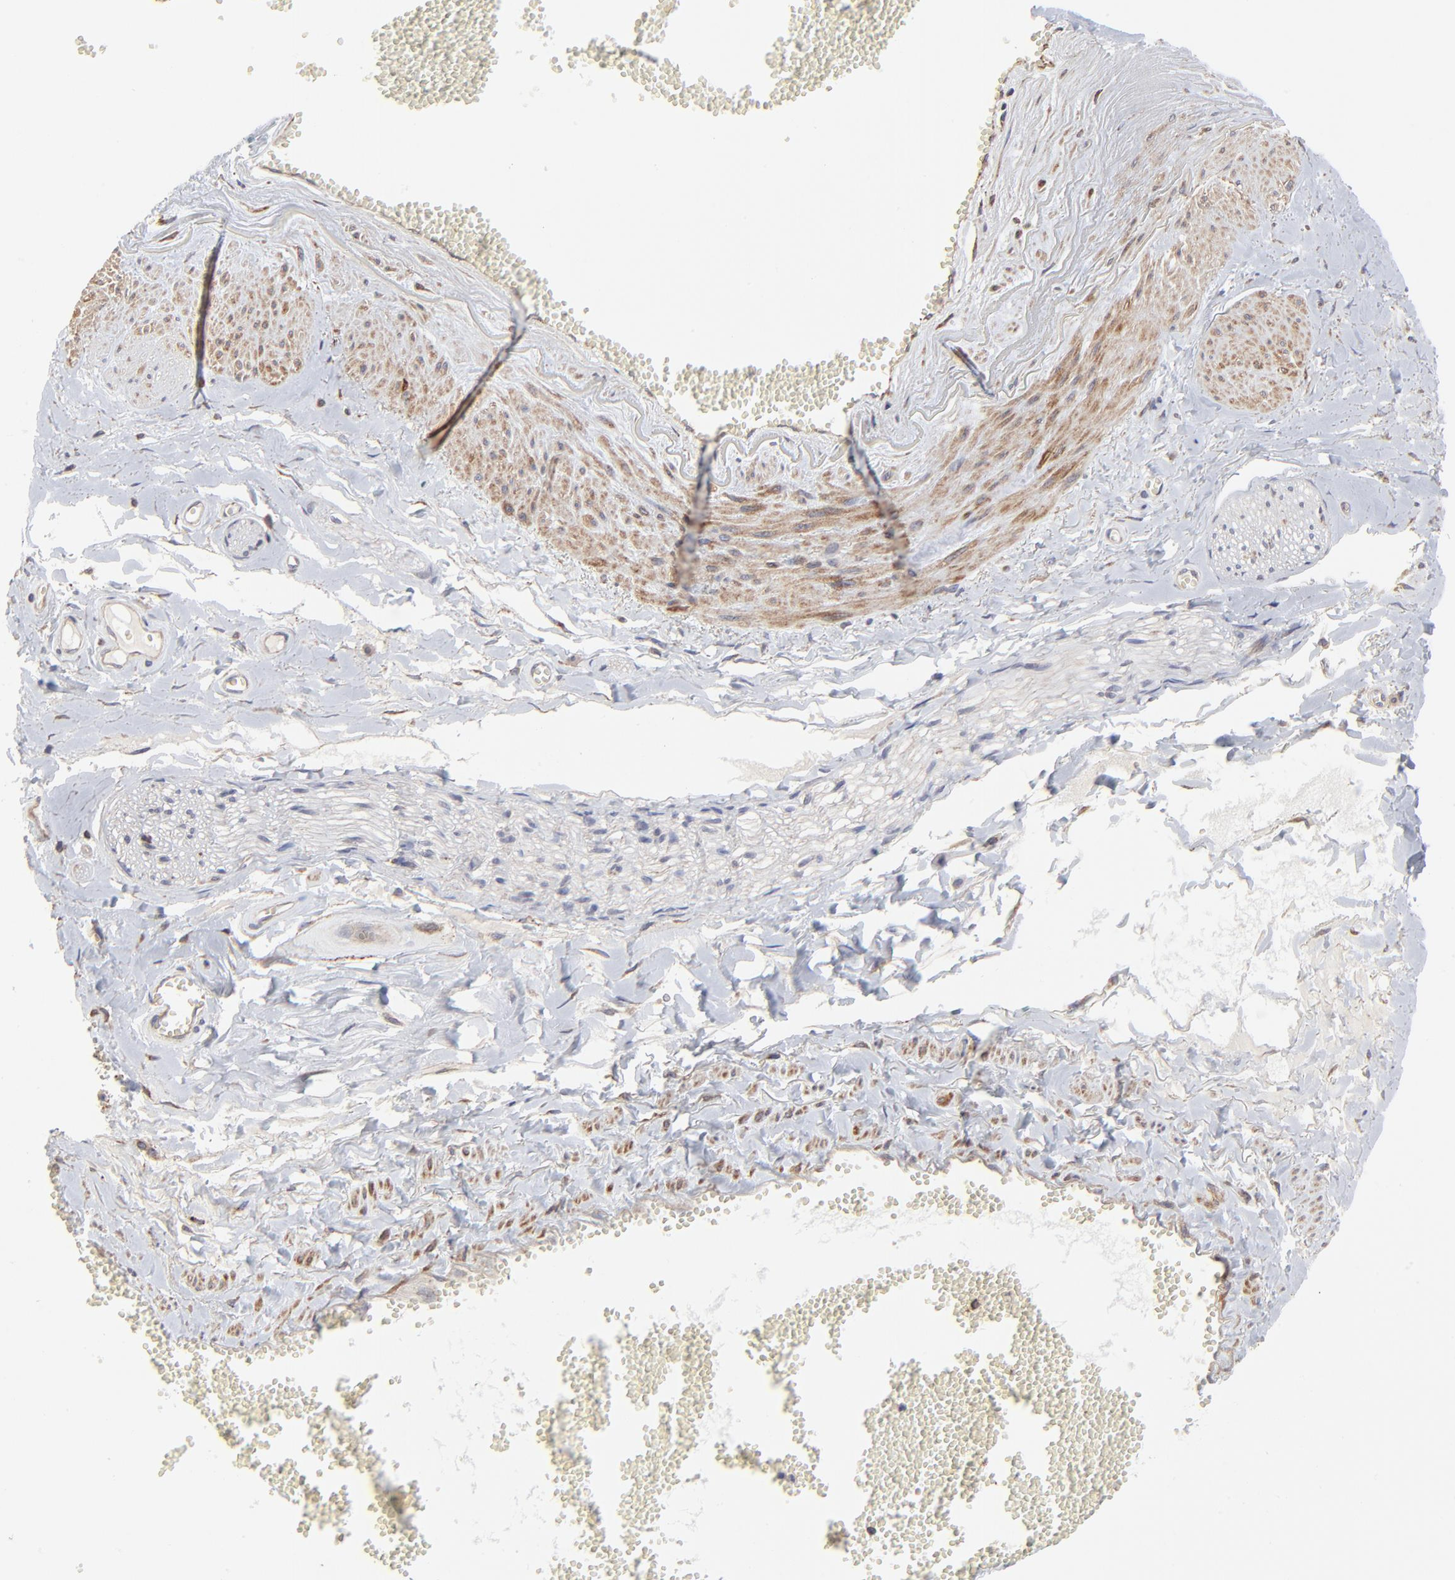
{"staining": {"intensity": "moderate", "quantity": "<25%", "location": "cytoplasmic/membranous"}, "tissue": "adipose tissue", "cell_type": "Adipocytes", "image_type": "normal", "snomed": [{"axis": "morphology", "description": "Normal tissue, NOS"}, {"axis": "morphology", "description": "Inflammation, NOS"}, {"axis": "topography", "description": "Salivary gland"}, {"axis": "topography", "description": "Peripheral nerve tissue"}], "caption": "Immunohistochemistry (IHC) (DAB (3,3'-diaminobenzidine)) staining of unremarkable human adipose tissue reveals moderate cytoplasmic/membranous protein staining in about <25% of adipocytes. Ihc stains the protein in brown and the nuclei are stained blue.", "gene": "ELP2", "patient": {"sex": "female", "age": 75}}